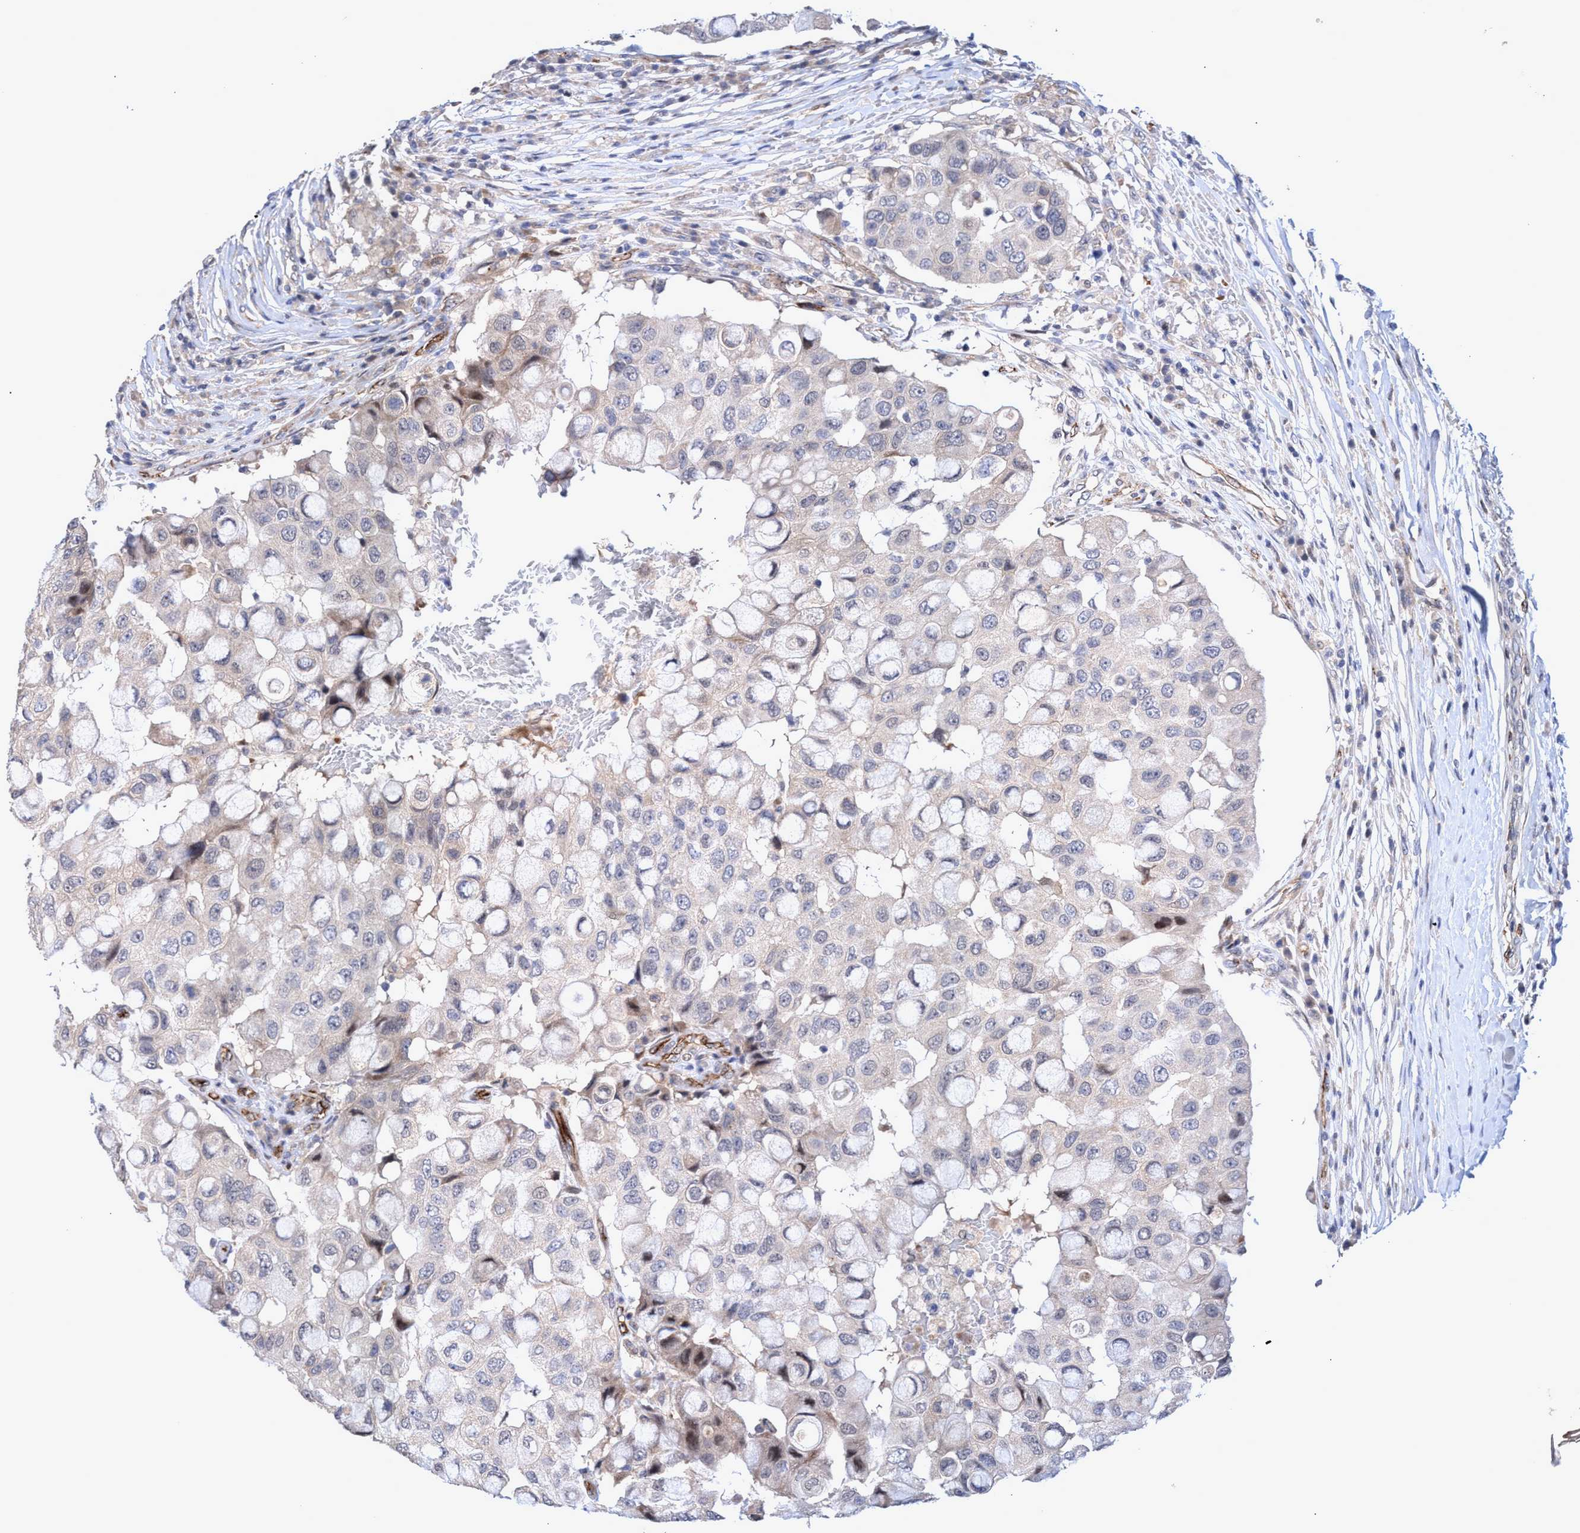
{"staining": {"intensity": "negative", "quantity": "none", "location": "none"}, "tissue": "breast cancer", "cell_type": "Tumor cells", "image_type": "cancer", "snomed": [{"axis": "morphology", "description": "Duct carcinoma"}, {"axis": "topography", "description": "Breast"}], "caption": "The IHC photomicrograph has no significant expression in tumor cells of breast cancer (invasive ductal carcinoma) tissue.", "gene": "ZNF750", "patient": {"sex": "female", "age": 27}}